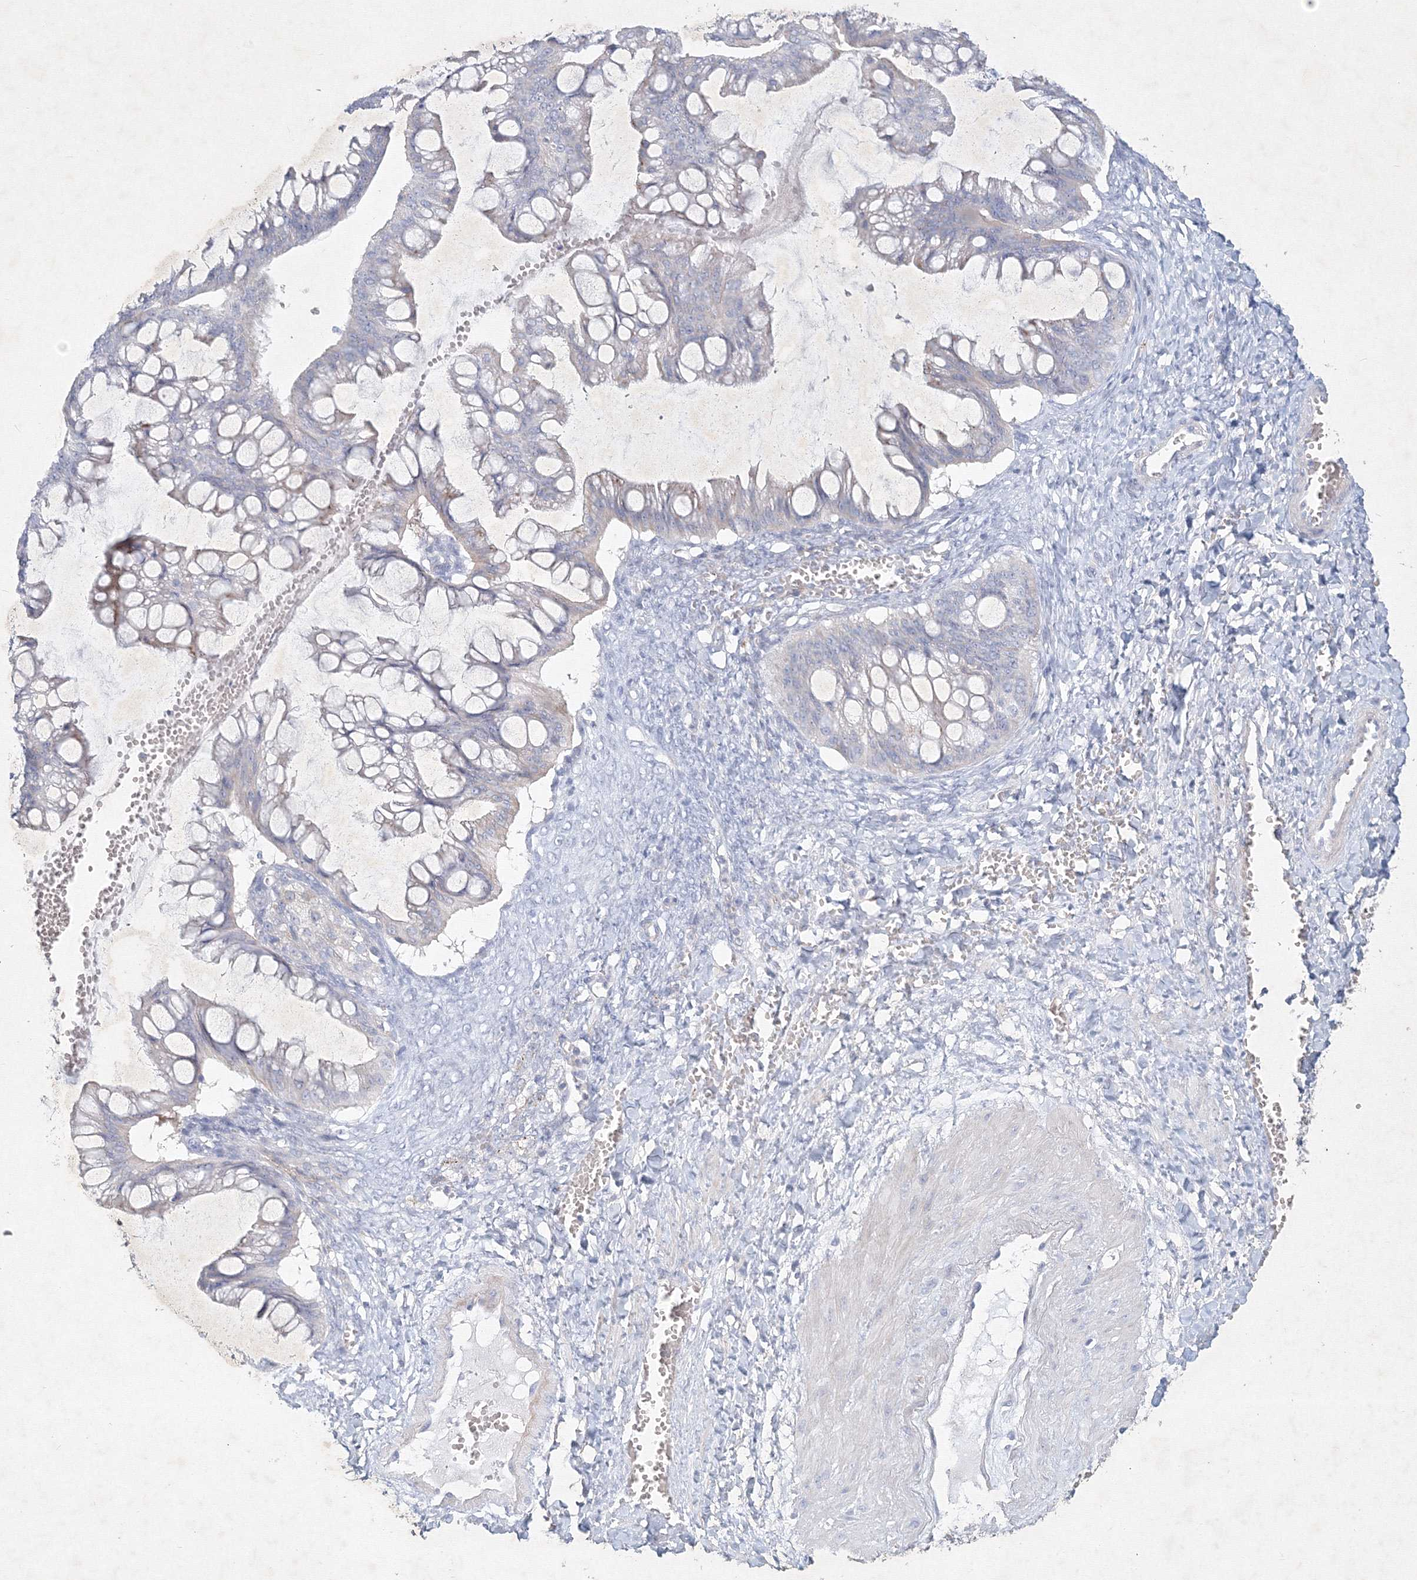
{"staining": {"intensity": "negative", "quantity": "none", "location": "none"}, "tissue": "ovarian cancer", "cell_type": "Tumor cells", "image_type": "cancer", "snomed": [{"axis": "morphology", "description": "Cystadenocarcinoma, mucinous, NOS"}, {"axis": "topography", "description": "Ovary"}], "caption": "There is no significant expression in tumor cells of ovarian cancer (mucinous cystadenocarcinoma).", "gene": "CXXC4", "patient": {"sex": "female", "age": 73}}